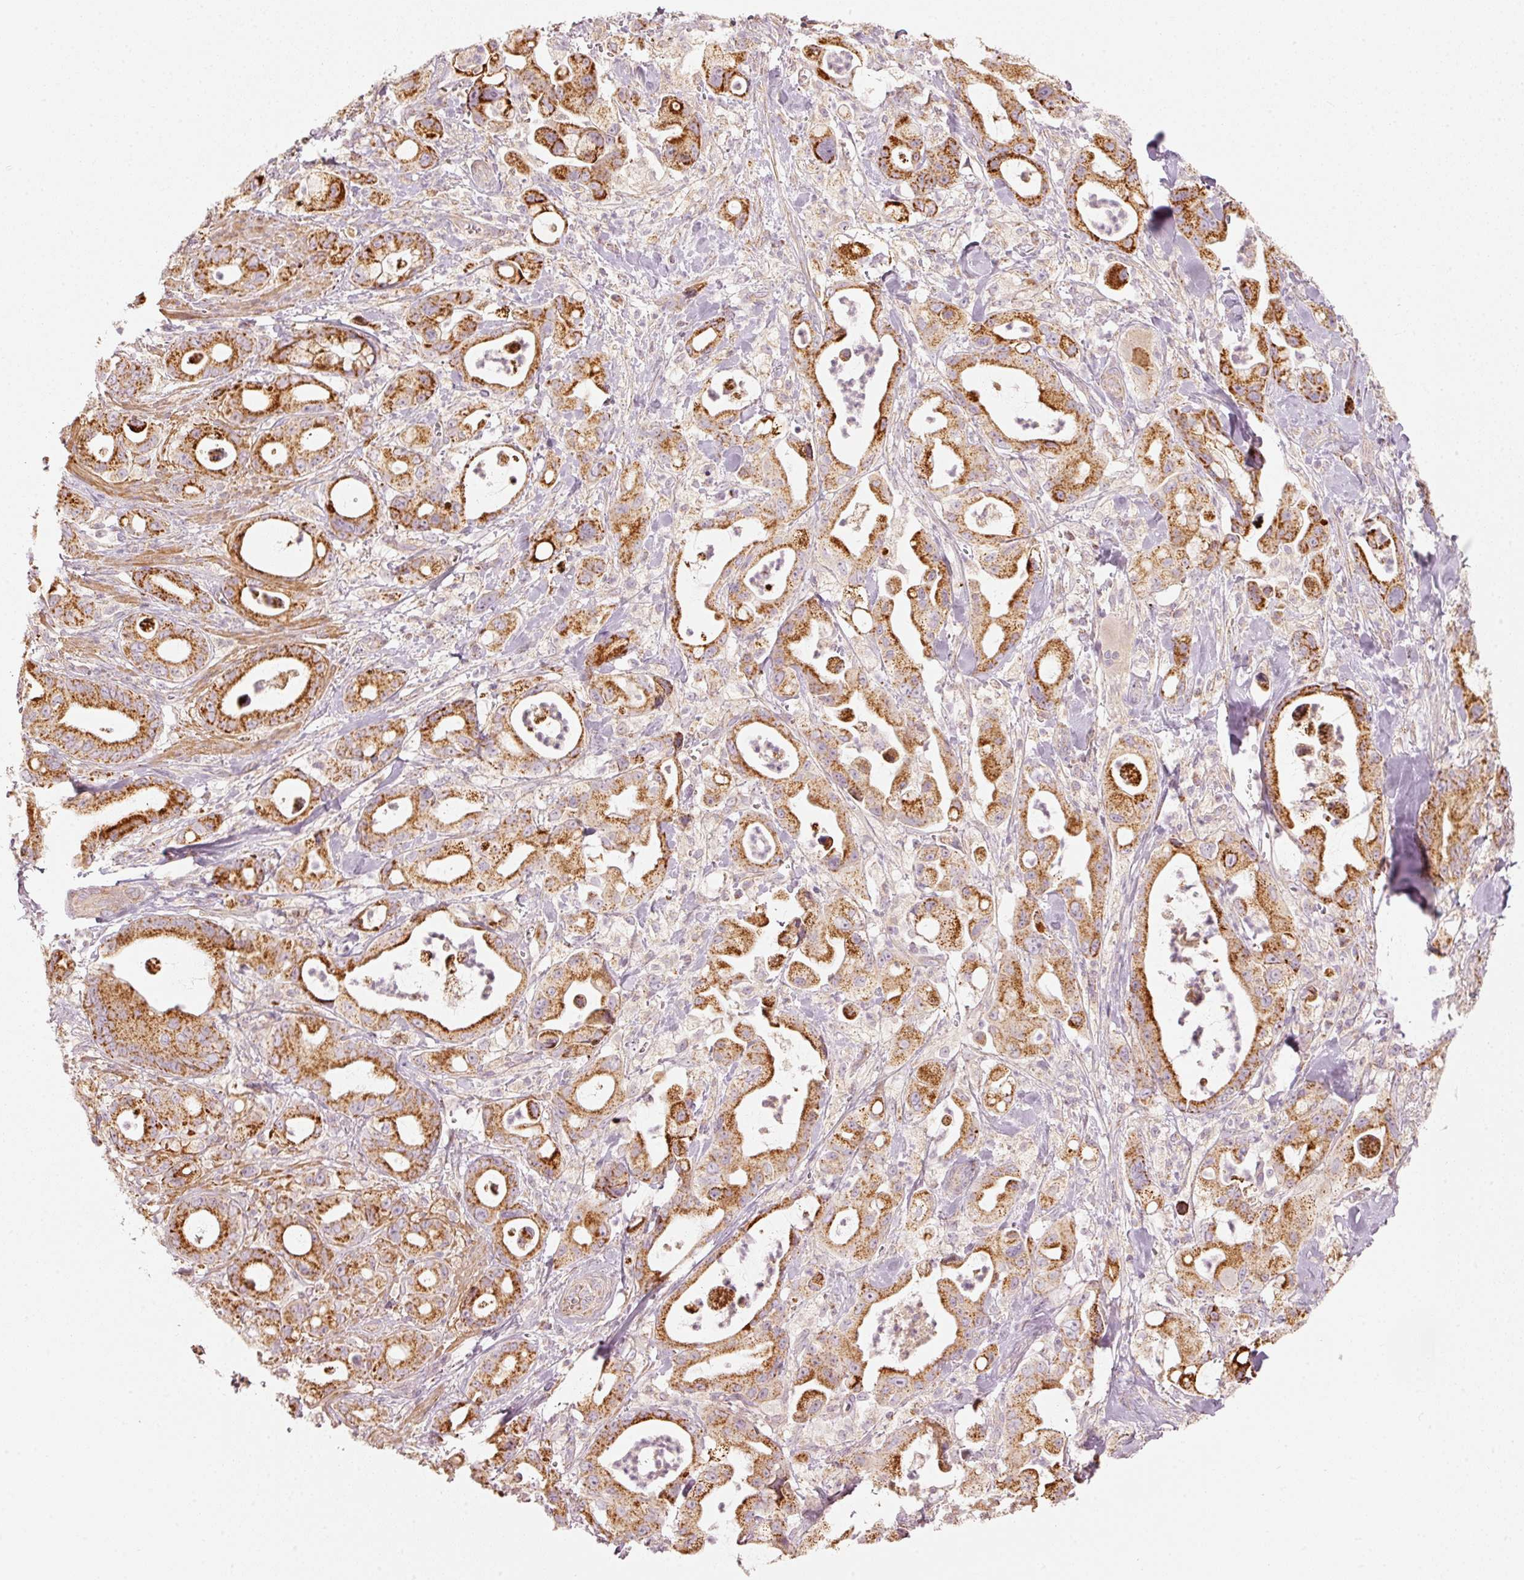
{"staining": {"intensity": "strong", "quantity": ">75%", "location": "cytoplasmic/membranous"}, "tissue": "pancreatic cancer", "cell_type": "Tumor cells", "image_type": "cancer", "snomed": [{"axis": "morphology", "description": "Adenocarcinoma, NOS"}, {"axis": "topography", "description": "Pancreas"}], "caption": "The photomicrograph reveals immunohistochemical staining of pancreatic cancer. There is strong cytoplasmic/membranous staining is present in approximately >75% of tumor cells.", "gene": "C17orf98", "patient": {"sex": "male", "age": 68}}